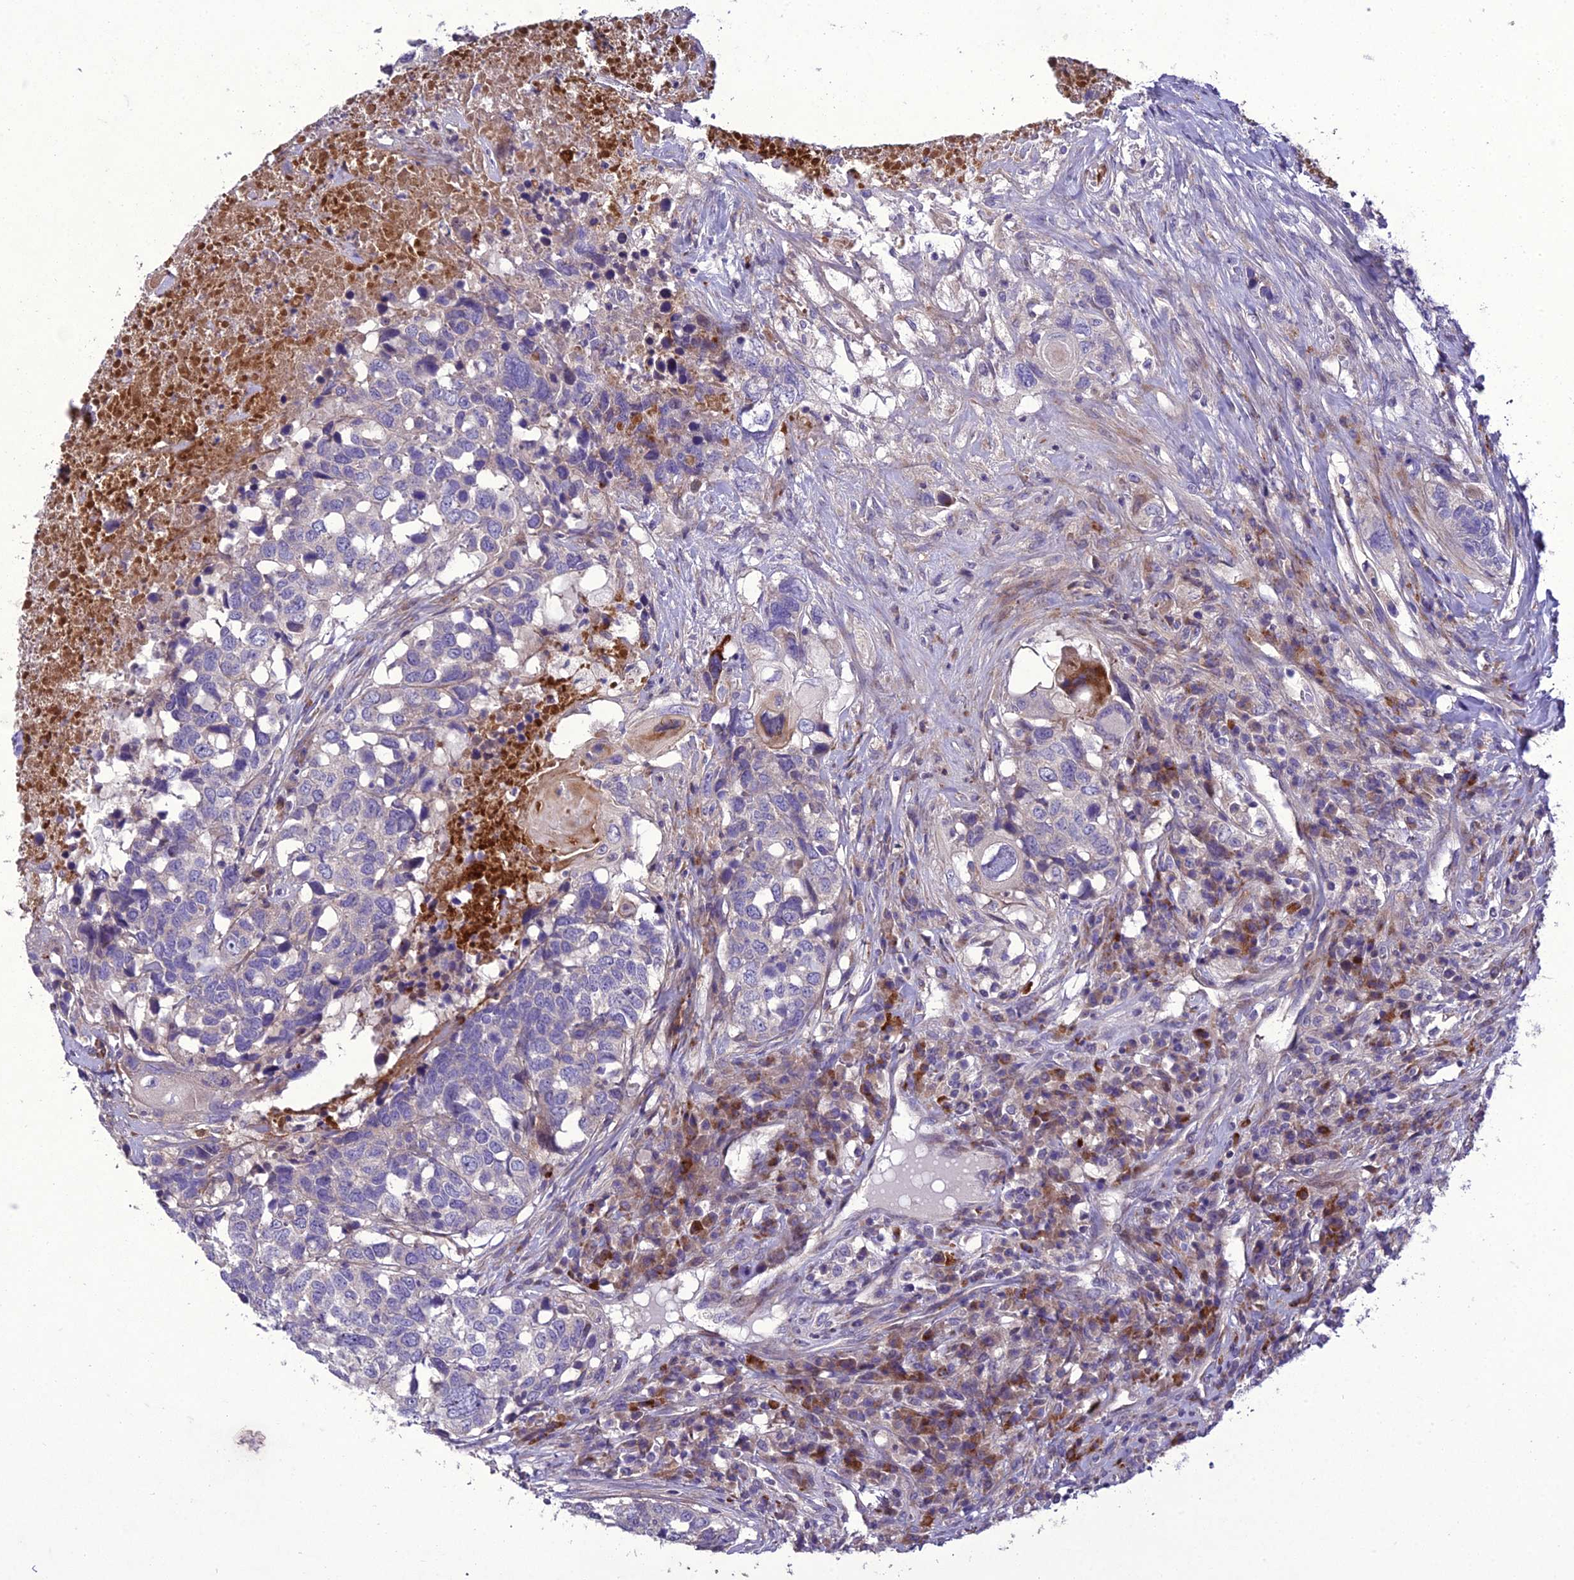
{"staining": {"intensity": "negative", "quantity": "none", "location": "none"}, "tissue": "head and neck cancer", "cell_type": "Tumor cells", "image_type": "cancer", "snomed": [{"axis": "morphology", "description": "Squamous cell carcinoma, NOS"}, {"axis": "topography", "description": "Head-Neck"}], "caption": "Tumor cells show no significant protein staining in head and neck squamous cell carcinoma.", "gene": "ADIPOR2", "patient": {"sex": "male", "age": 66}}